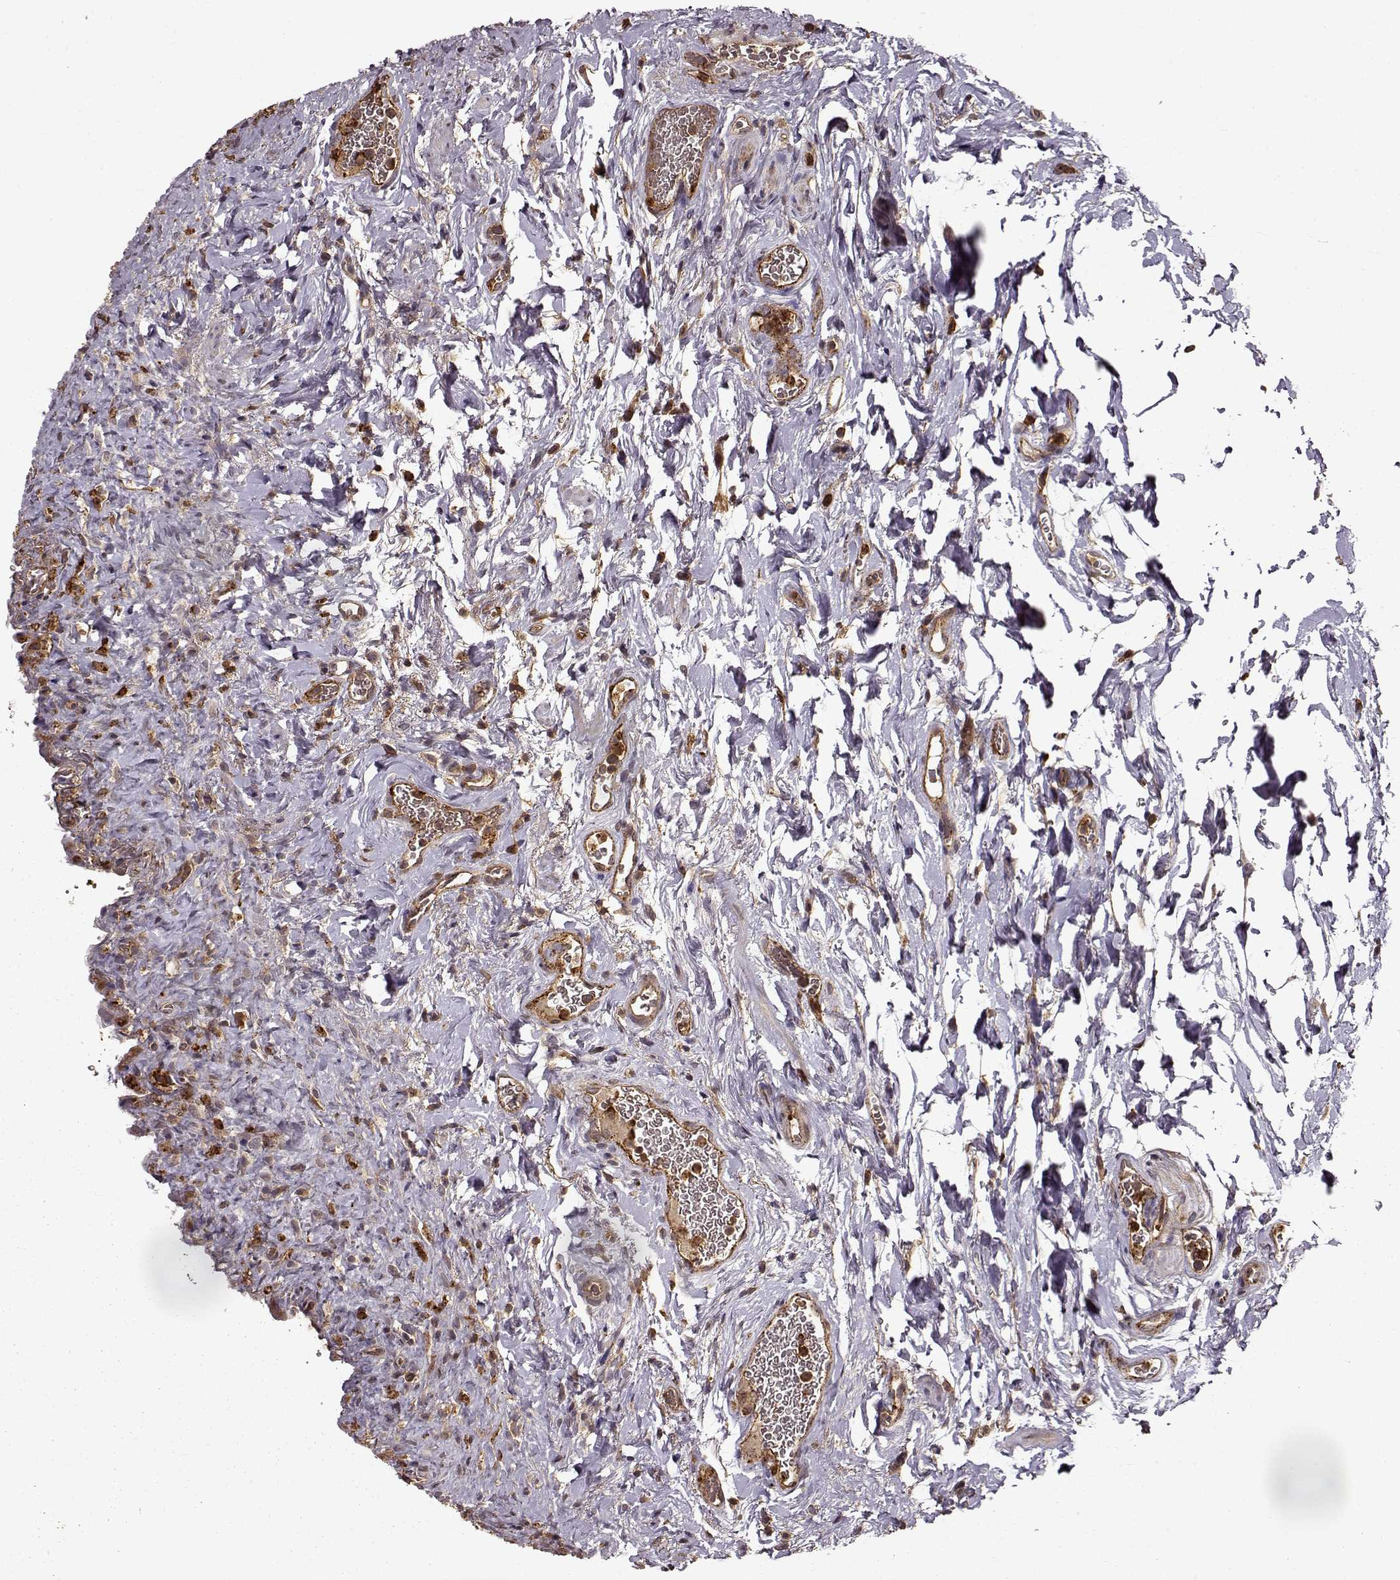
{"staining": {"intensity": "moderate", "quantity": ">75%", "location": "cytoplasmic/membranous"}, "tissue": "urinary bladder", "cell_type": "Urothelial cells", "image_type": "normal", "snomed": [{"axis": "morphology", "description": "Normal tissue, NOS"}, {"axis": "topography", "description": "Urinary bladder"}], "caption": "This is a photomicrograph of immunohistochemistry (IHC) staining of normal urinary bladder, which shows moderate staining in the cytoplasmic/membranous of urothelial cells.", "gene": "IFRD2", "patient": {"sex": "male", "age": 76}}